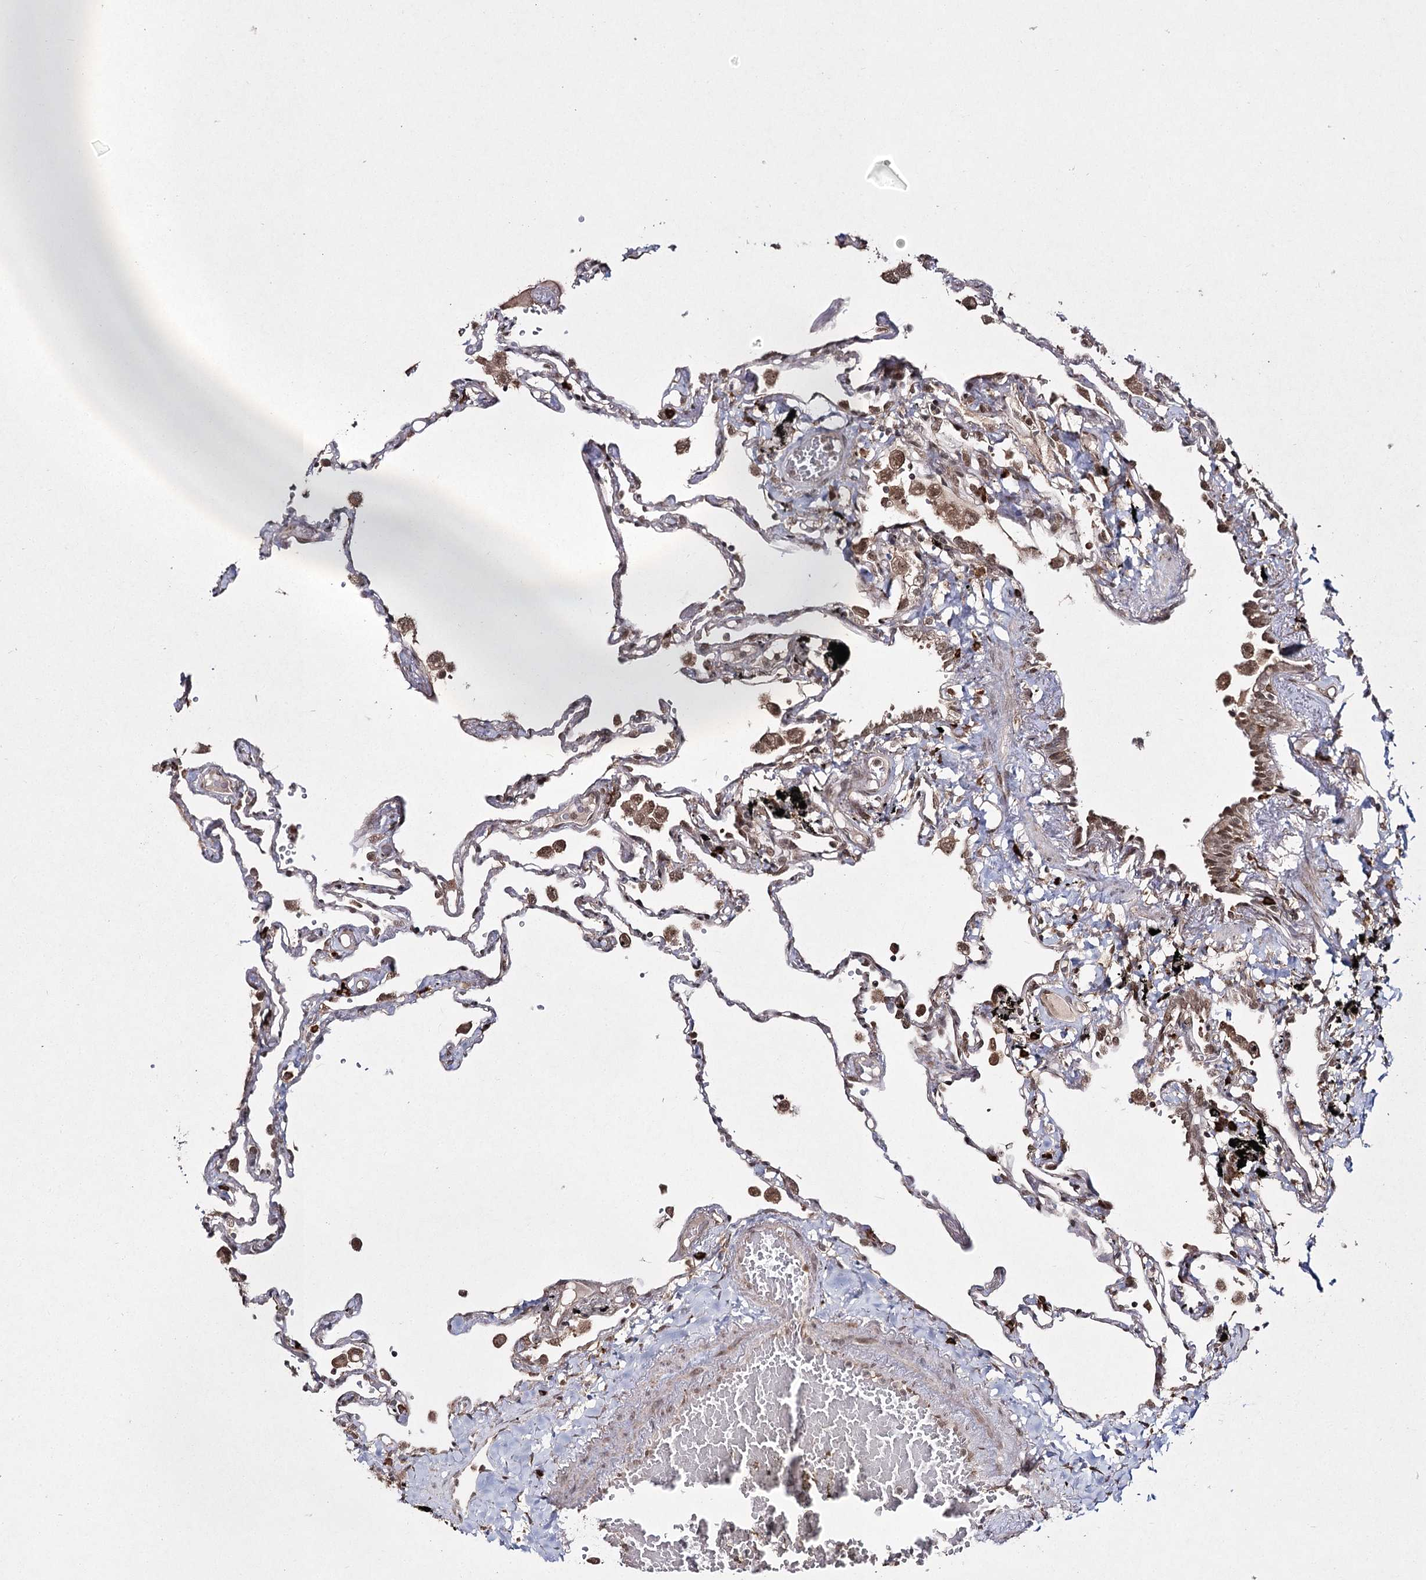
{"staining": {"intensity": "moderate", "quantity": "<25%", "location": "nuclear"}, "tissue": "lung", "cell_type": "Alveolar cells", "image_type": "normal", "snomed": [{"axis": "morphology", "description": "Normal tissue, NOS"}, {"axis": "topography", "description": "Lung"}], "caption": "Protein analysis of unremarkable lung demonstrates moderate nuclear expression in approximately <25% of alveolar cells.", "gene": "TRNT1", "patient": {"sex": "female", "age": 67}}